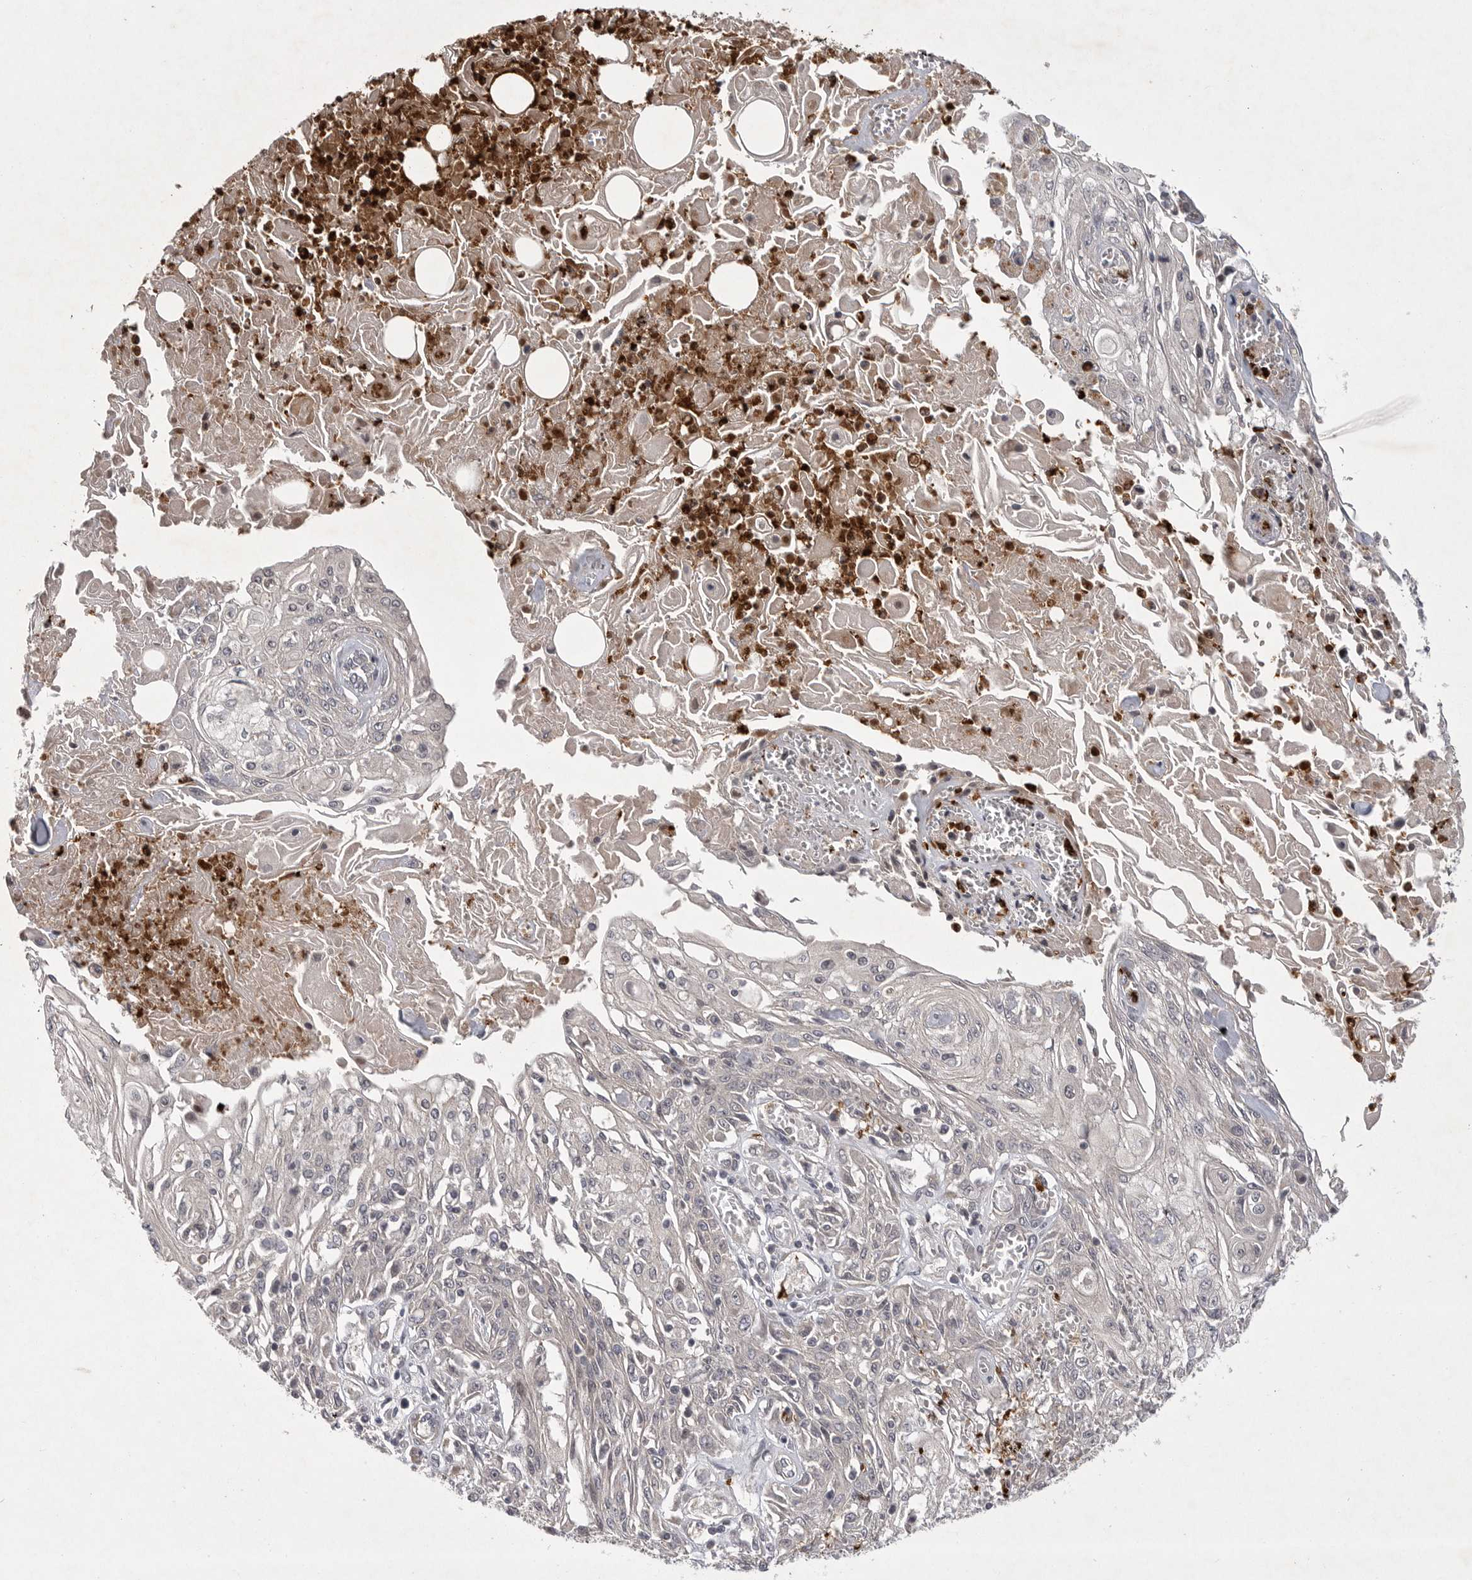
{"staining": {"intensity": "negative", "quantity": "none", "location": "none"}, "tissue": "skin cancer", "cell_type": "Tumor cells", "image_type": "cancer", "snomed": [{"axis": "morphology", "description": "Squamous cell carcinoma, NOS"}, {"axis": "morphology", "description": "Squamous cell carcinoma, metastatic, NOS"}, {"axis": "topography", "description": "Skin"}, {"axis": "topography", "description": "Lymph node"}], "caption": "The image displays no significant staining in tumor cells of metastatic squamous cell carcinoma (skin).", "gene": "UBE3D", "patient": {"sex": "male", "age": 75}}